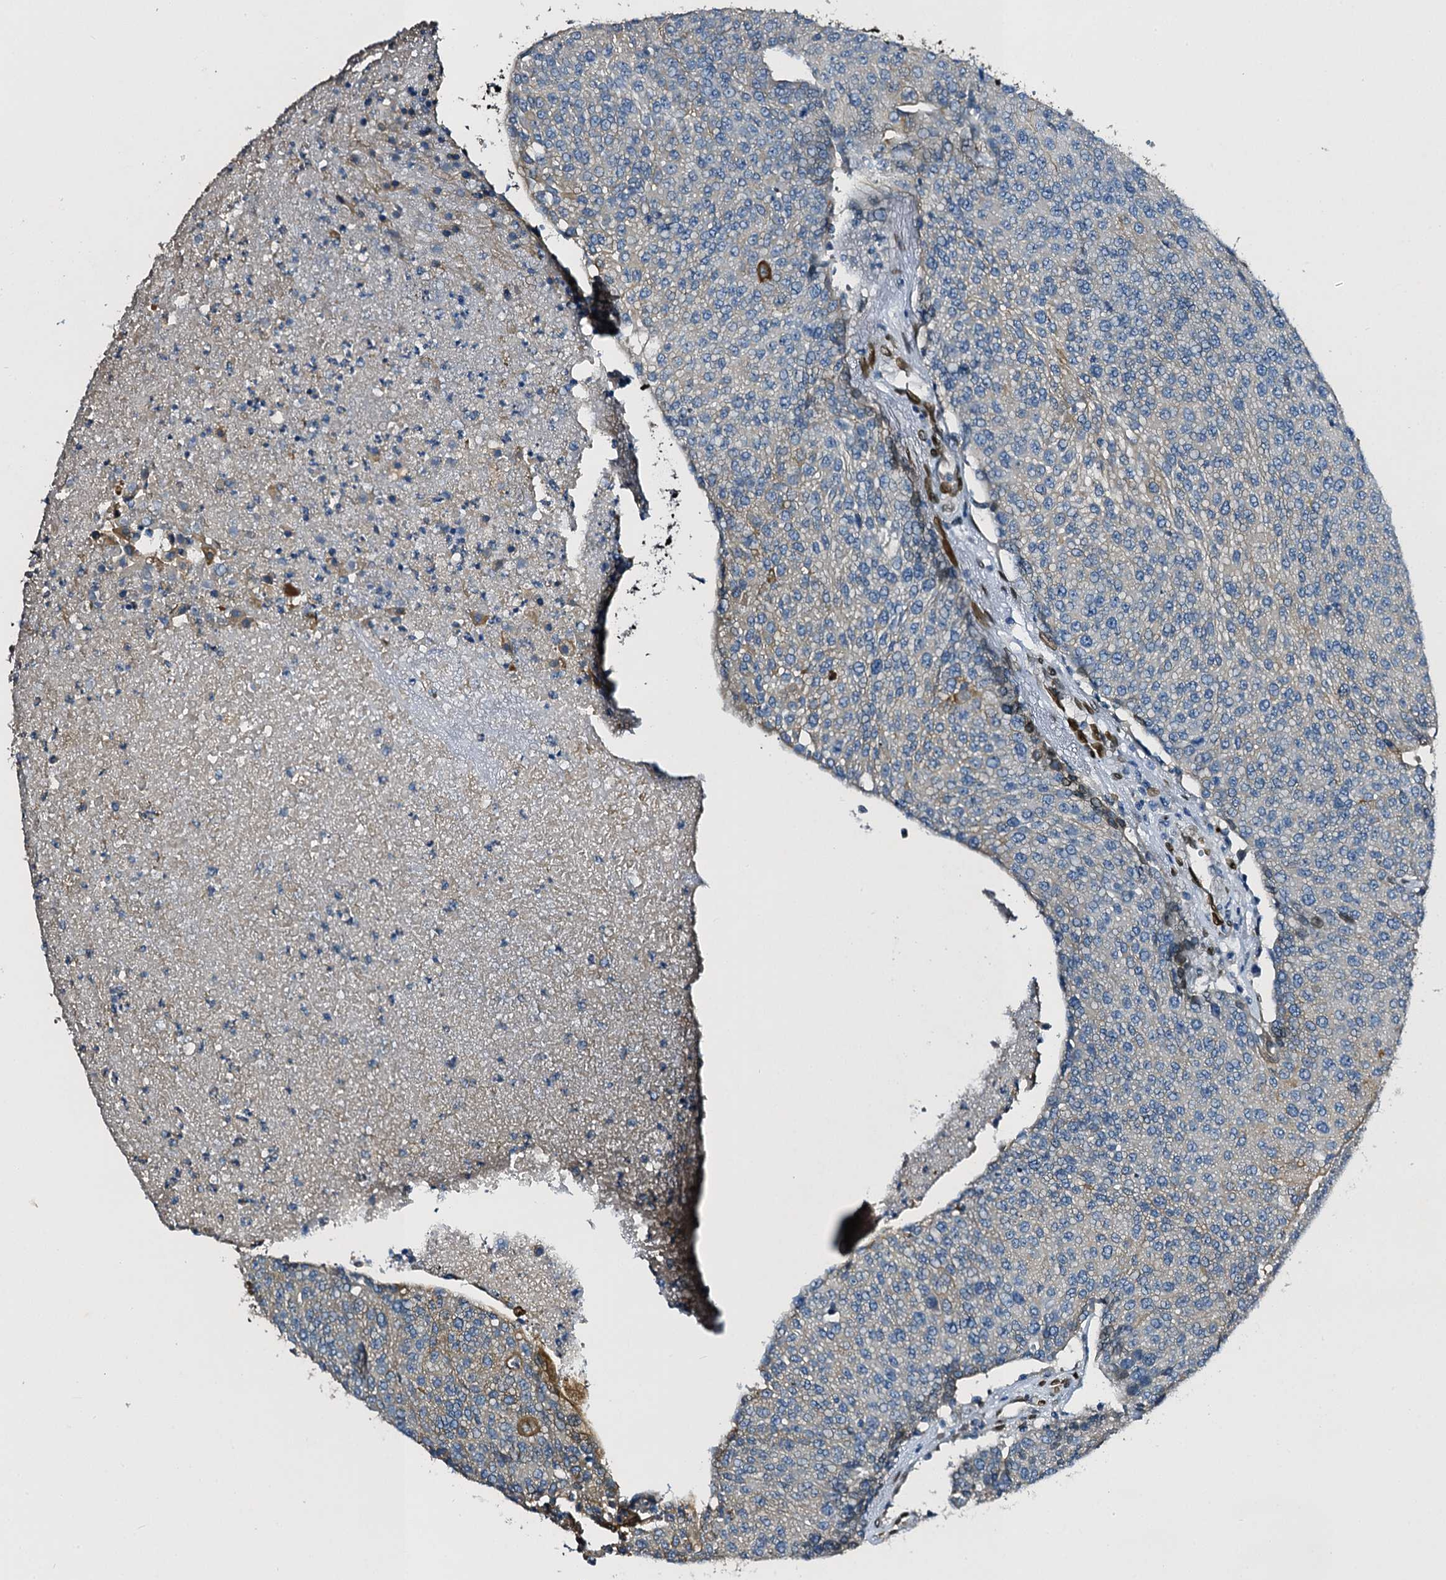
{"staining": {"intensity": "negative", "quantity": "none", "location": "none"}, "tissue": "urothelial cancer", "cell_type": "Tumor cells", "image_type": "cancer", "snomed": [{"axis": "morphology", "description": "Urothelial carcinoma, High grade"}, {"axis": "topography", "description": "Urinary bladder"}], "caption": "A photomicrograph of human urothelial cancer is negative for staining in tumor cells. The staining was performed using DAB (3,3'-diaminobenzidine) to visualize the protein expression in brown, while the nuclei were stained in blue with hematoxylin (Magnification: 20x).", "gene": "SLC11A2", "patient": {"sex": "female", "age": 85}}